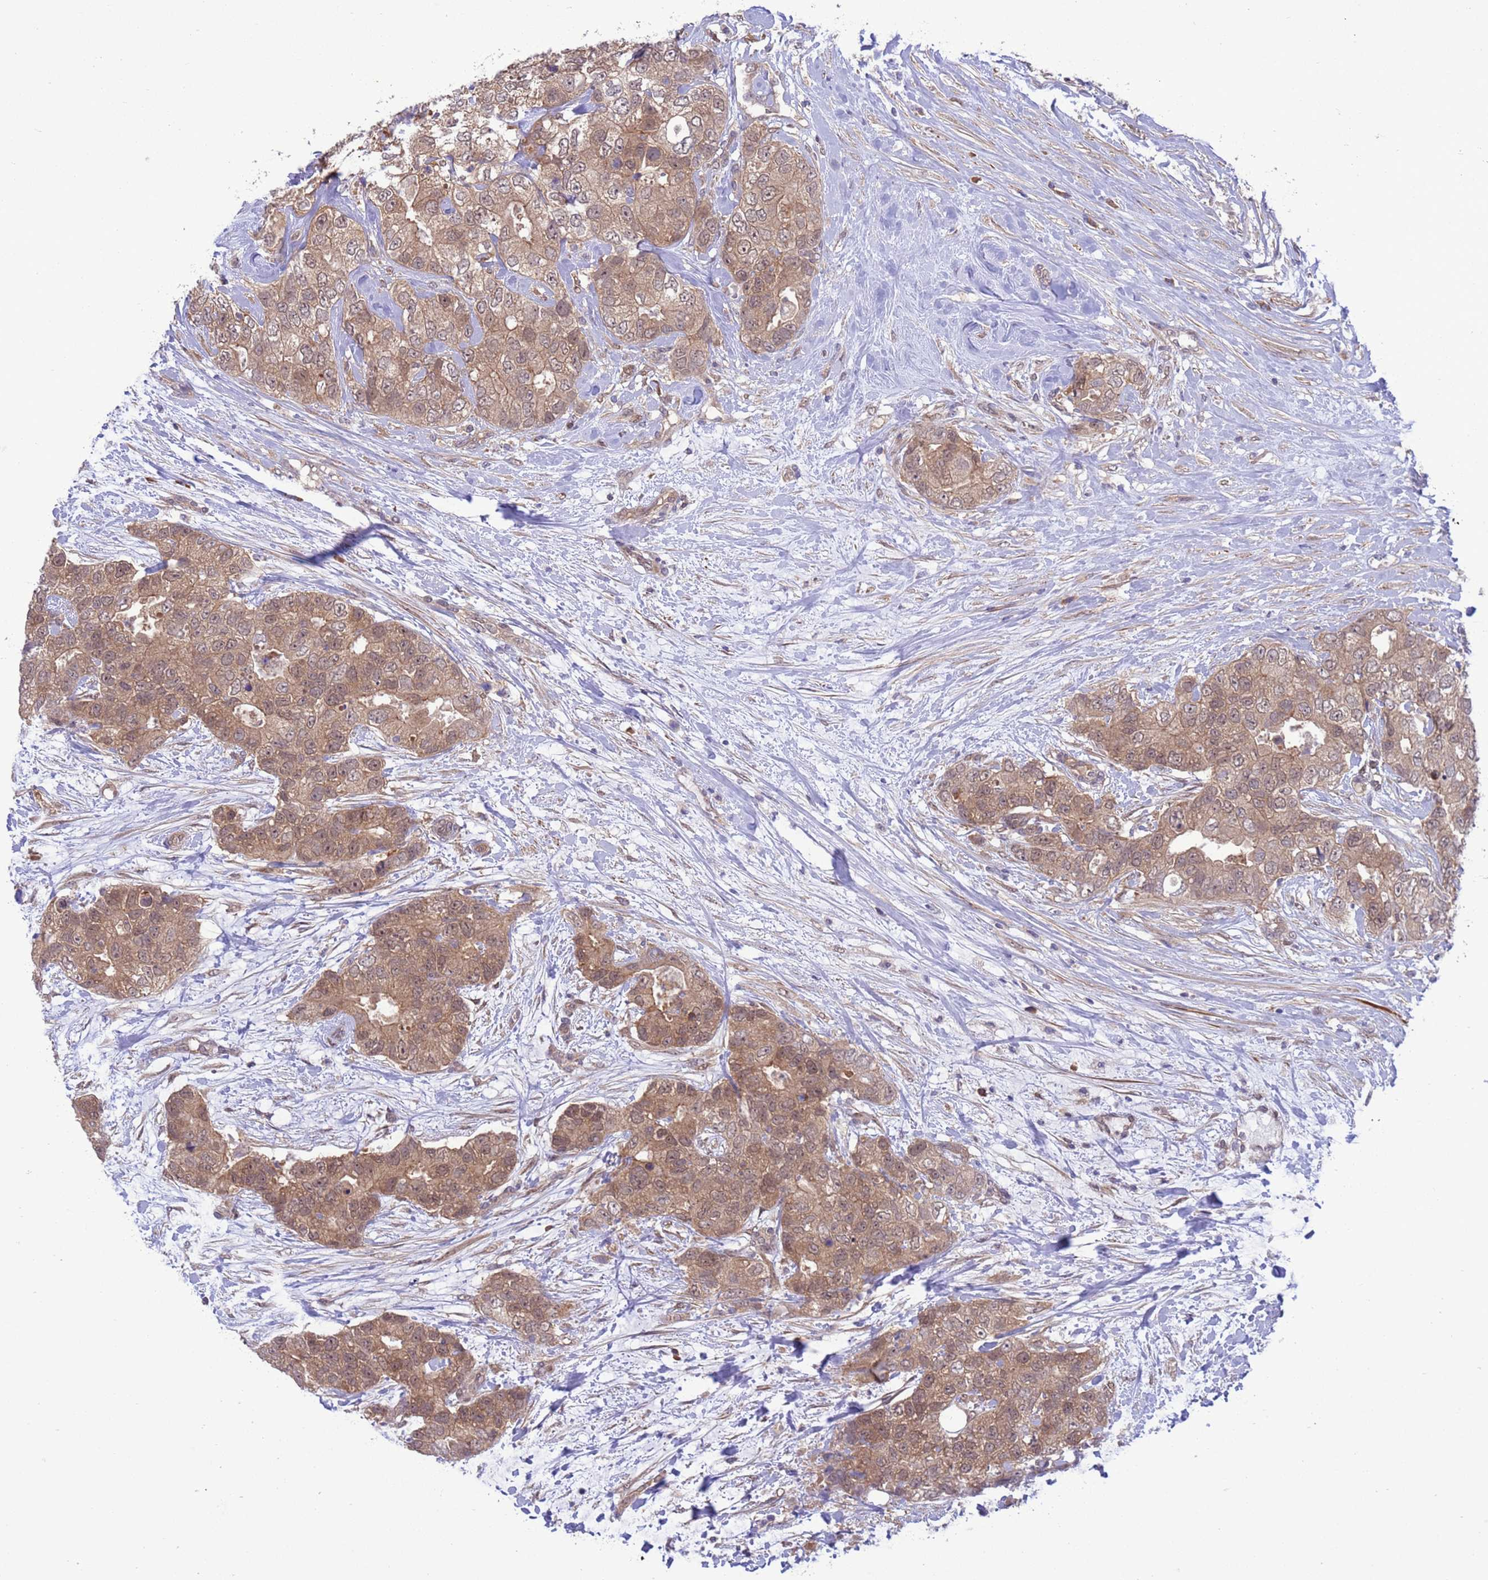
{"staining": {"intensity": "moderate", "quantity": ">75%", "location": "cytoplasmic/membranous,nuclear"}, "tissue": "breast cancer", "cell_type": "Tumor cells", "image_type": "cancer", "snomed": [{"axis": "morphology", "description": "Duct carcinoma"}, {"axis": "topography", "description": "Breast"}], "caption": "Breast cancer stained with immunohistochemistry (IHC) reveals moderate cytoplasmic/membranous and nuclear staining in about >75% of tumor cells.", "gene": "ZNF461", "patient": {"sex": "female", "age": 62}}